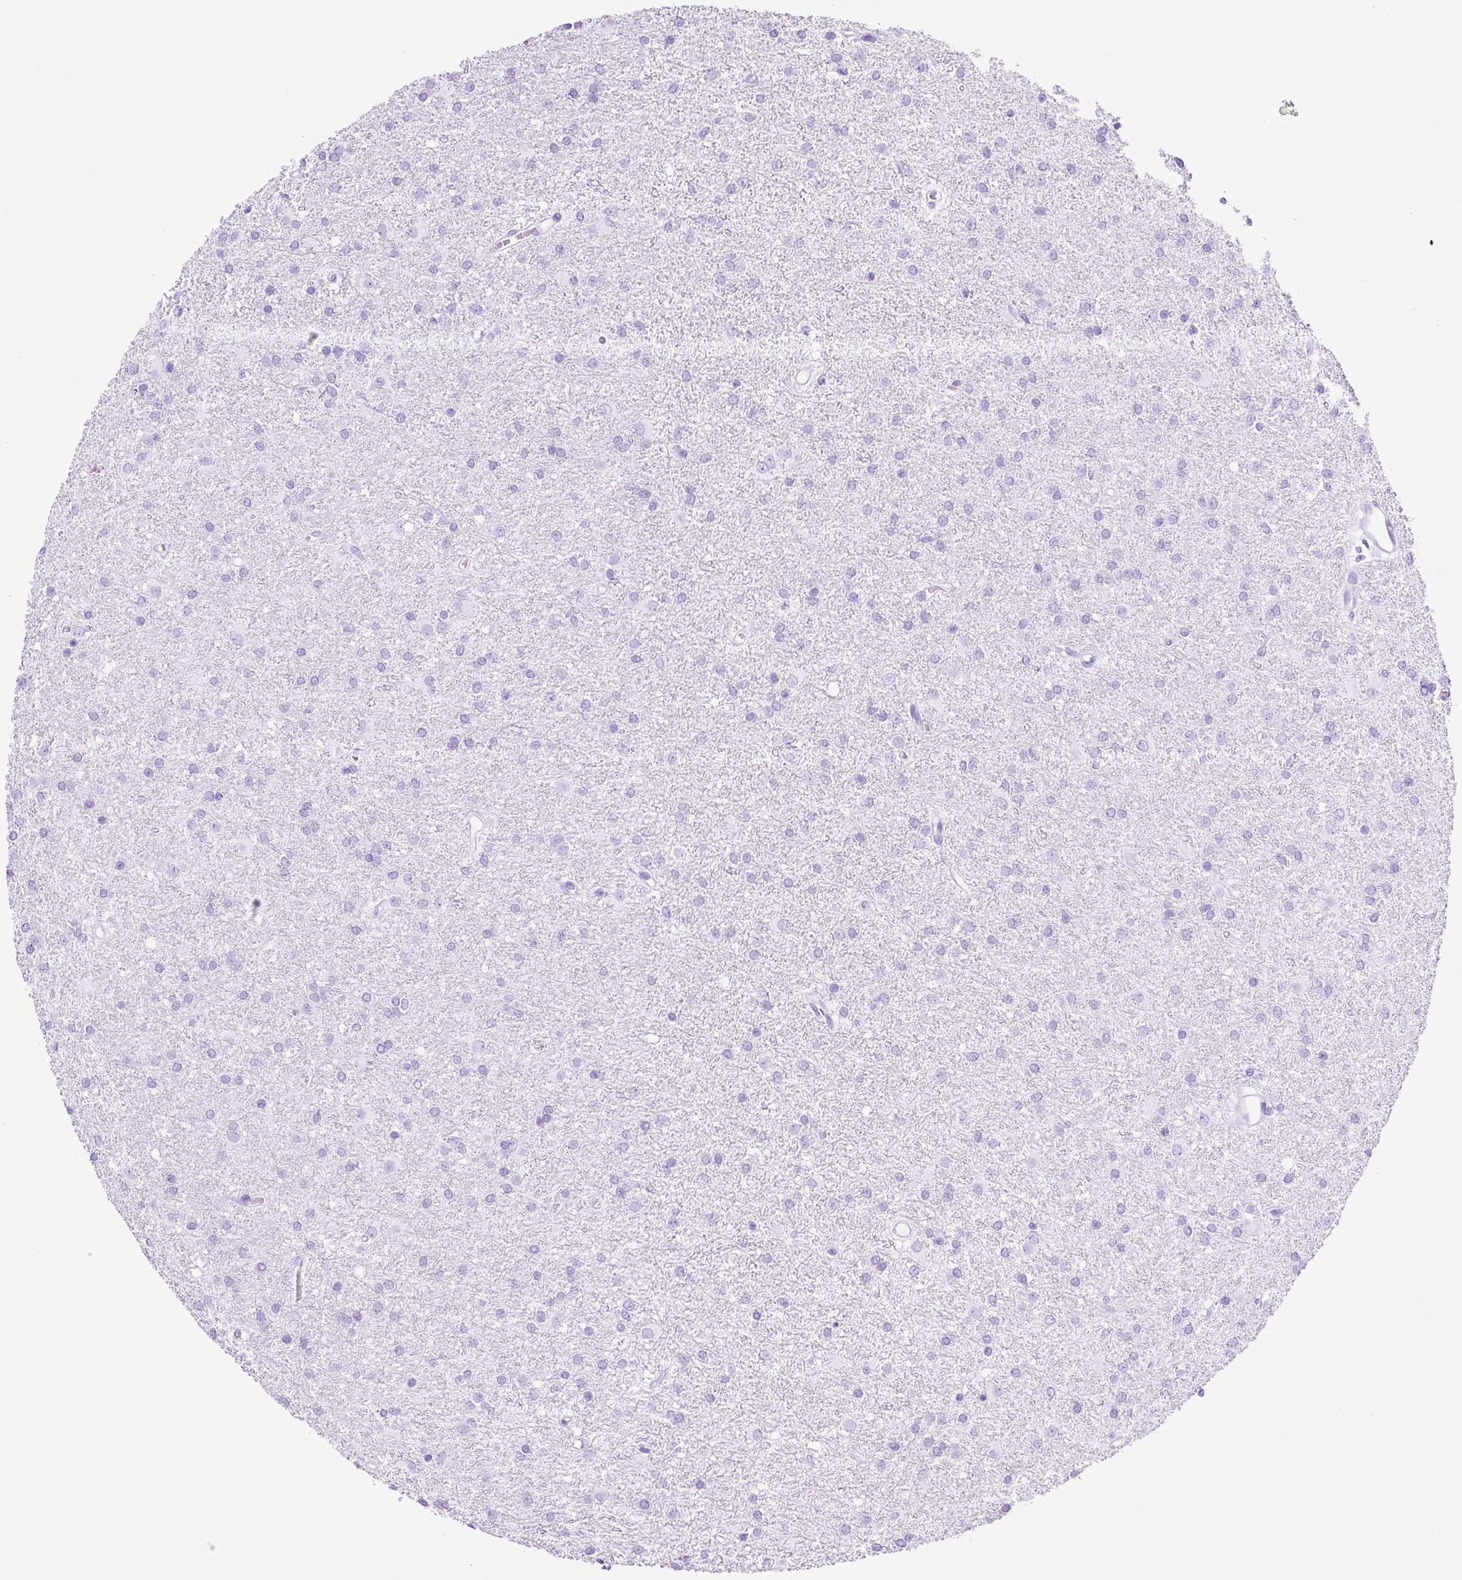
{"staining": {"intensity": "negative", "quantity": "none", "location": "none"}, "tissue": "glioma", "cell_type": "Tumor cells", "image_type": "cancer", "snomed": [{"axis": "morphology", "description": "Glioma, malignant, High grade"}, {"axis": "topography", "description": "Brain"}], "caption": "Human malignant high-grade glioma stained for a protein using immunohistochemistry (IHC) displays no positivity in tumor cells.", "gene": "RNF212B", "patient": {"sex": "female", "age": 50}}